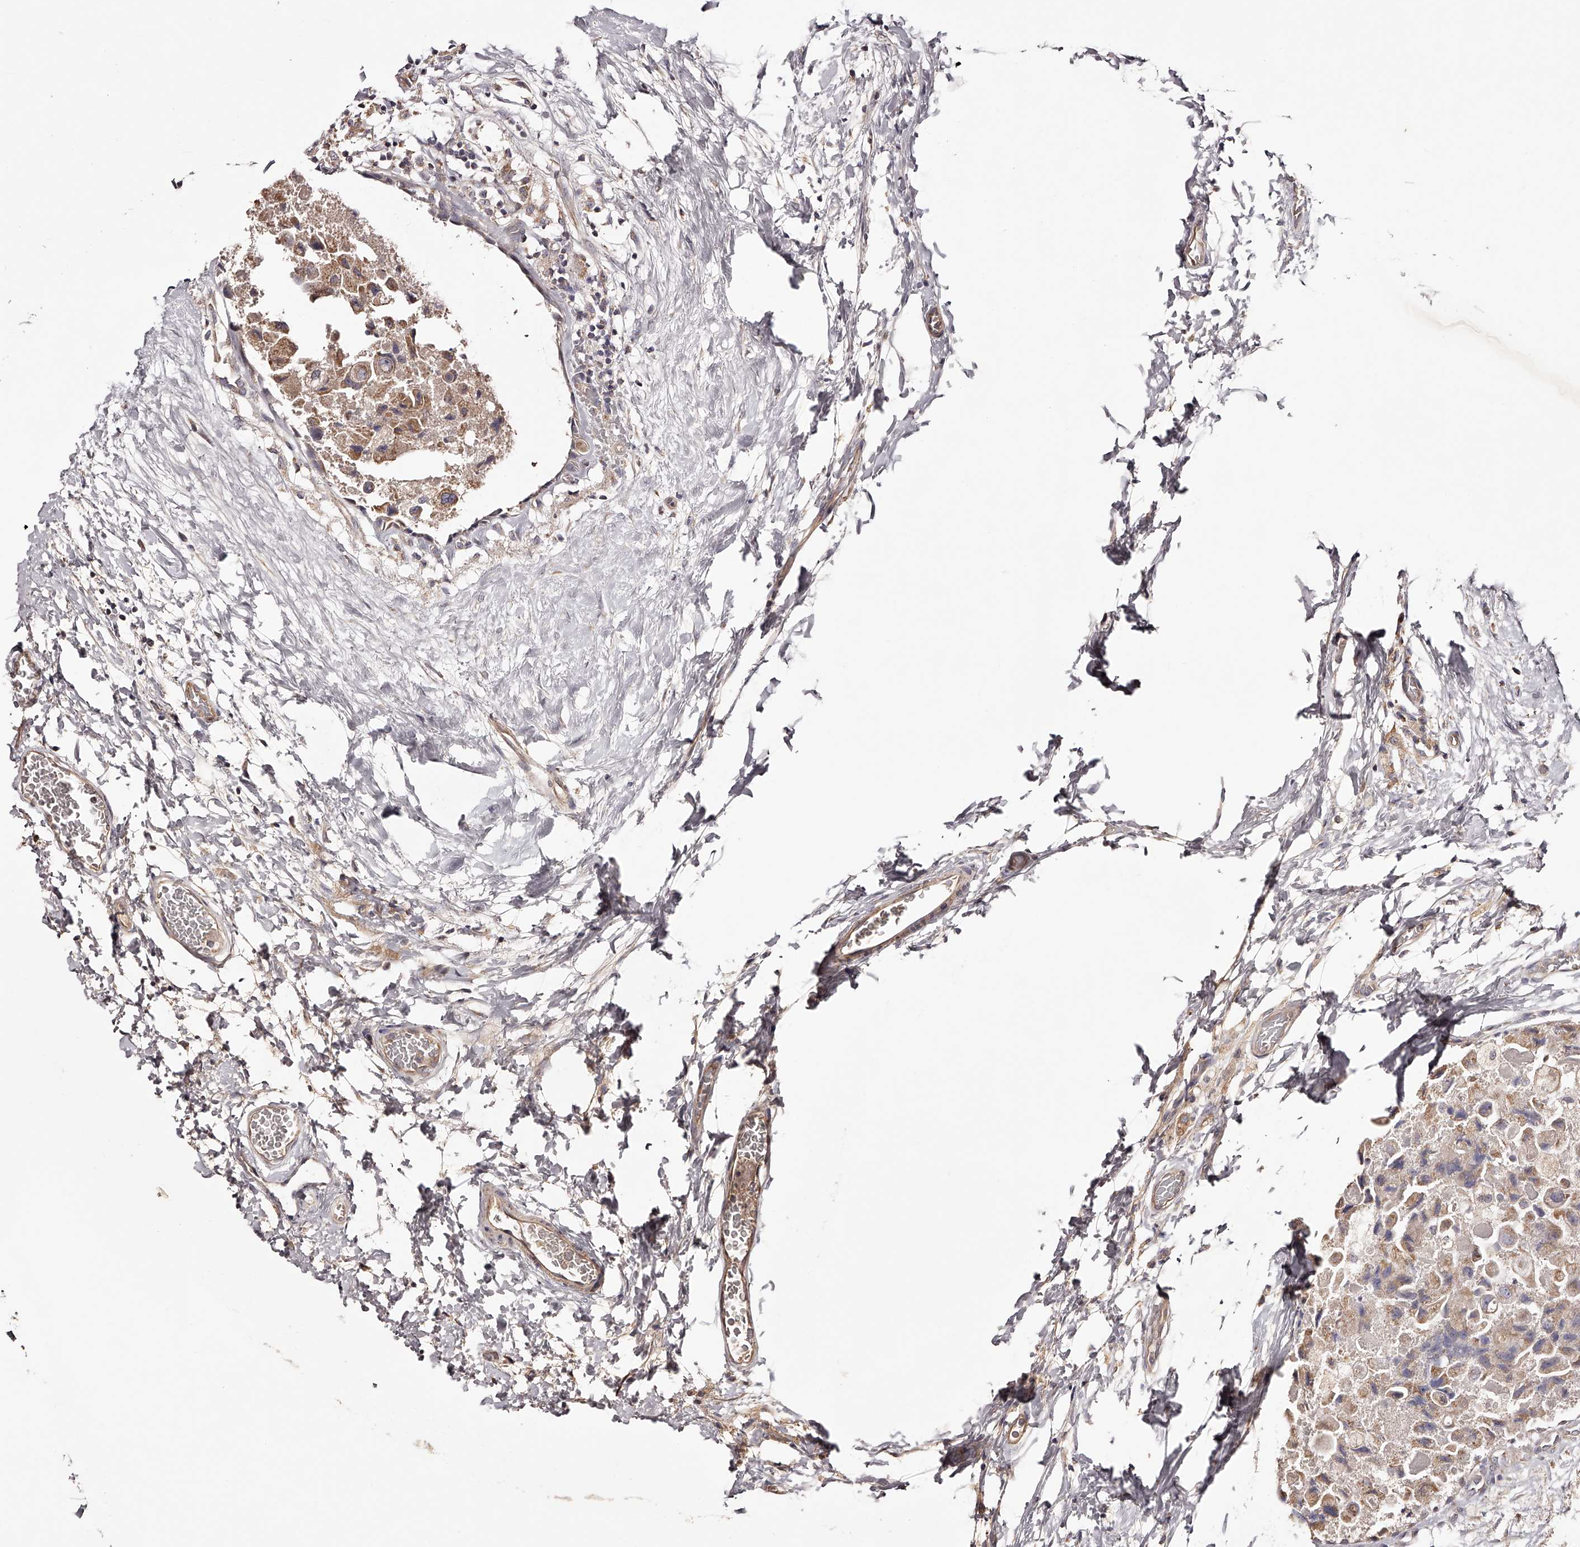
{"staining": {"intensity": "moderate", "quantity": ">75%", "location": "cytoplasmic/membranous"}, "tissue": "breast cancer", "cell_type": "Tumor cells", "image_type": "cancer", "snomed": [{"axis": "morphology", "description": "Duct carcinoma"}, {"axis": "topography", "description": "Breast"}], "caption": "Intraductal carcinoma (breast) tissue shows moderate cytoplasmic/membranous positivity in approximately >75% of tumor cells, visualized by immunohistochemistry. The protein of interest is shown in brown color, while the nuclei are stained blue.", "gene": "USP21", "patient": {"sex": "female", "age": 62}}